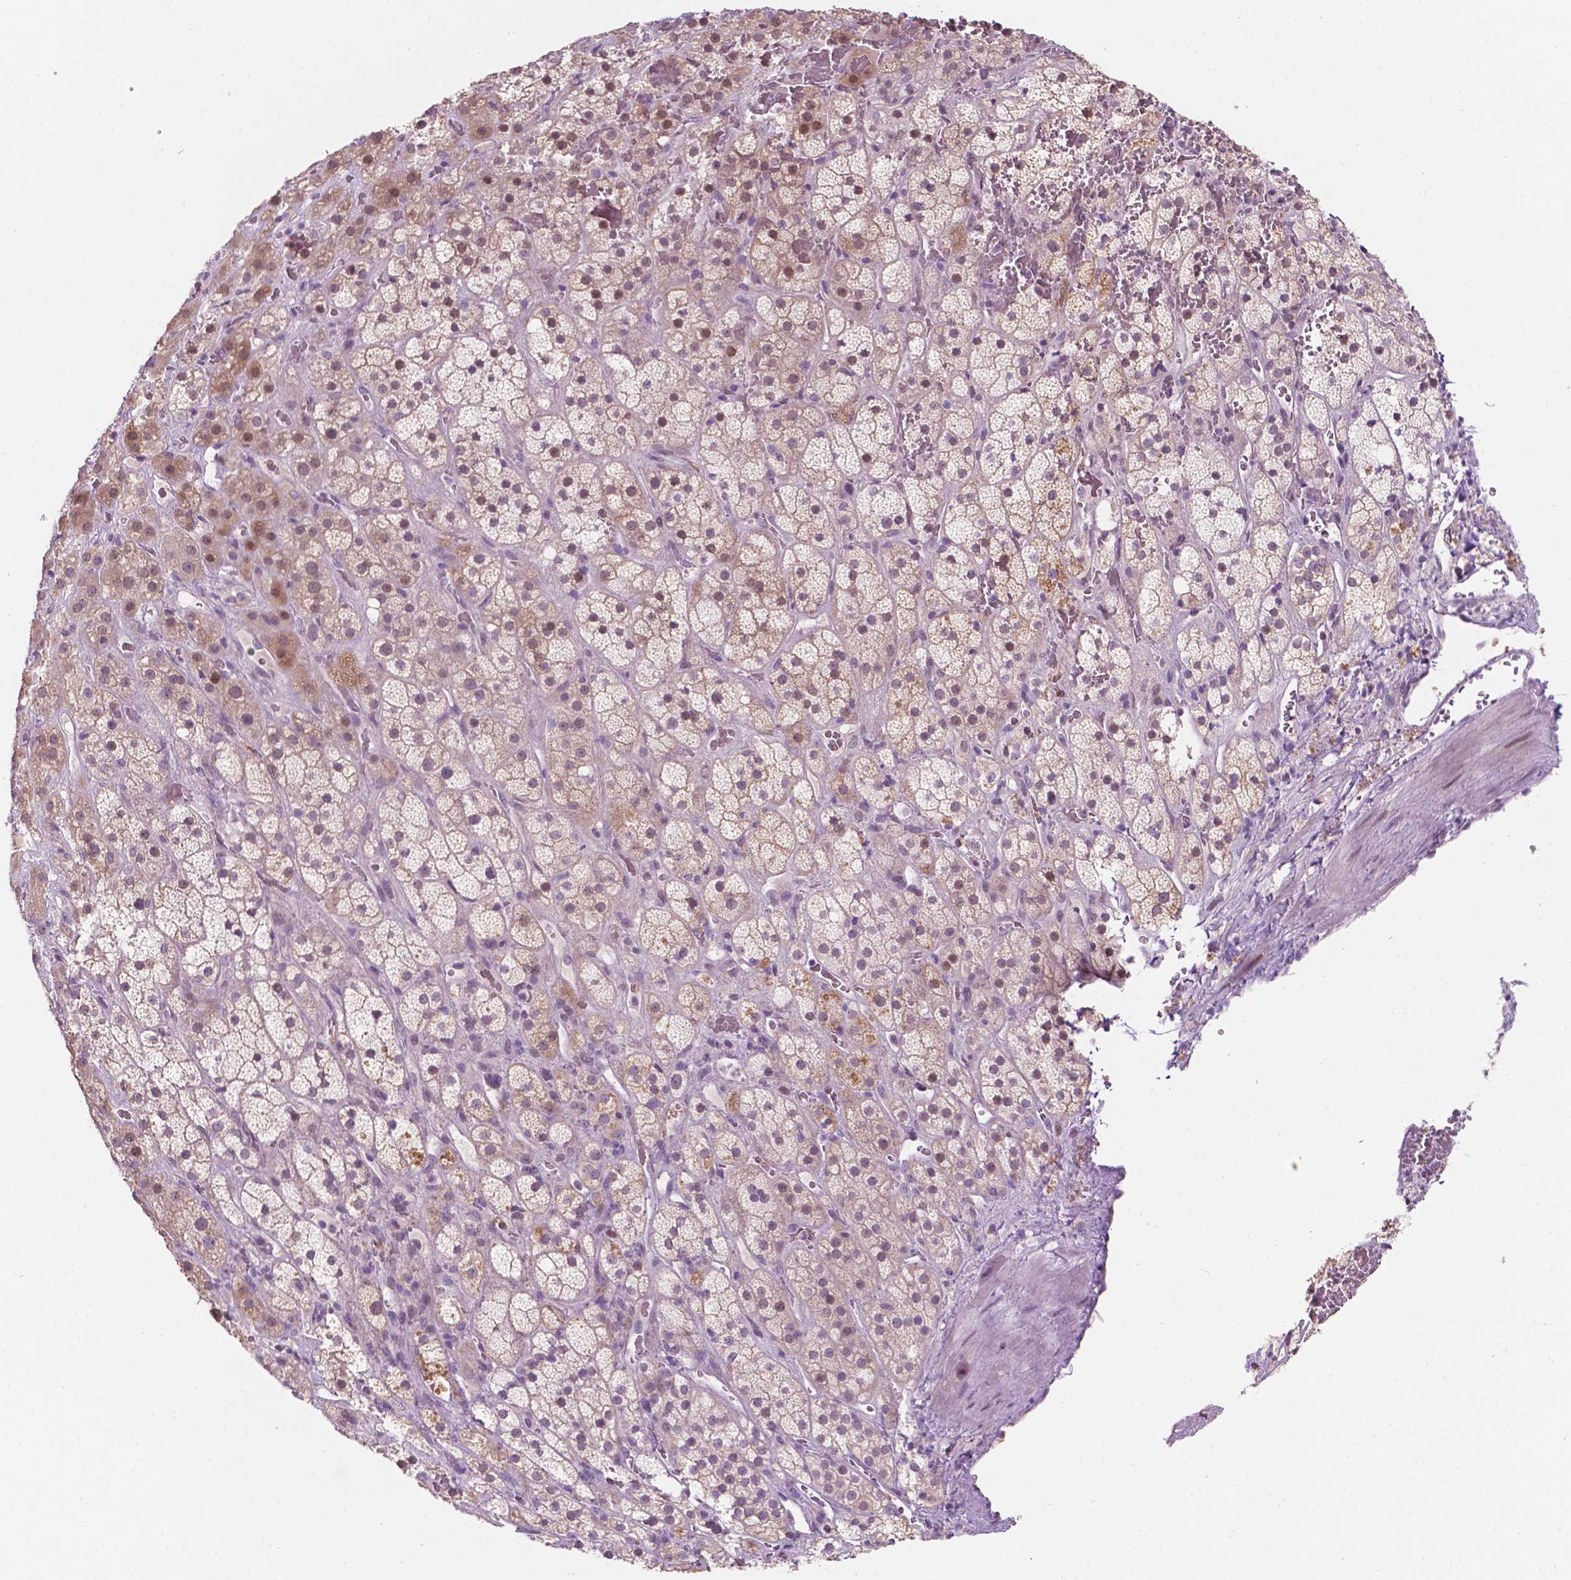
{"staining": {"intensity": "strong", "quantity": "<25%", "location": "cytoplasmic/membranous"}, "tissue": "adrenal gland", "cell_type": "Glandular cells", "image_type": "normal", "snomed": [{"axis": "morphology", "description": "Normal tissue, NOS"}, {"axis": "topography", "description": "Adrenal gland"}], "caption": "IHC image of normal human adrenal gland stained for a protein (brown), which exhibits medium levels of strong cytoplasmic/membranous expression in approximately <25% of glandular cells.", "gene": "TM6SF2", "patient": {"sex": "male", "age": 57}}